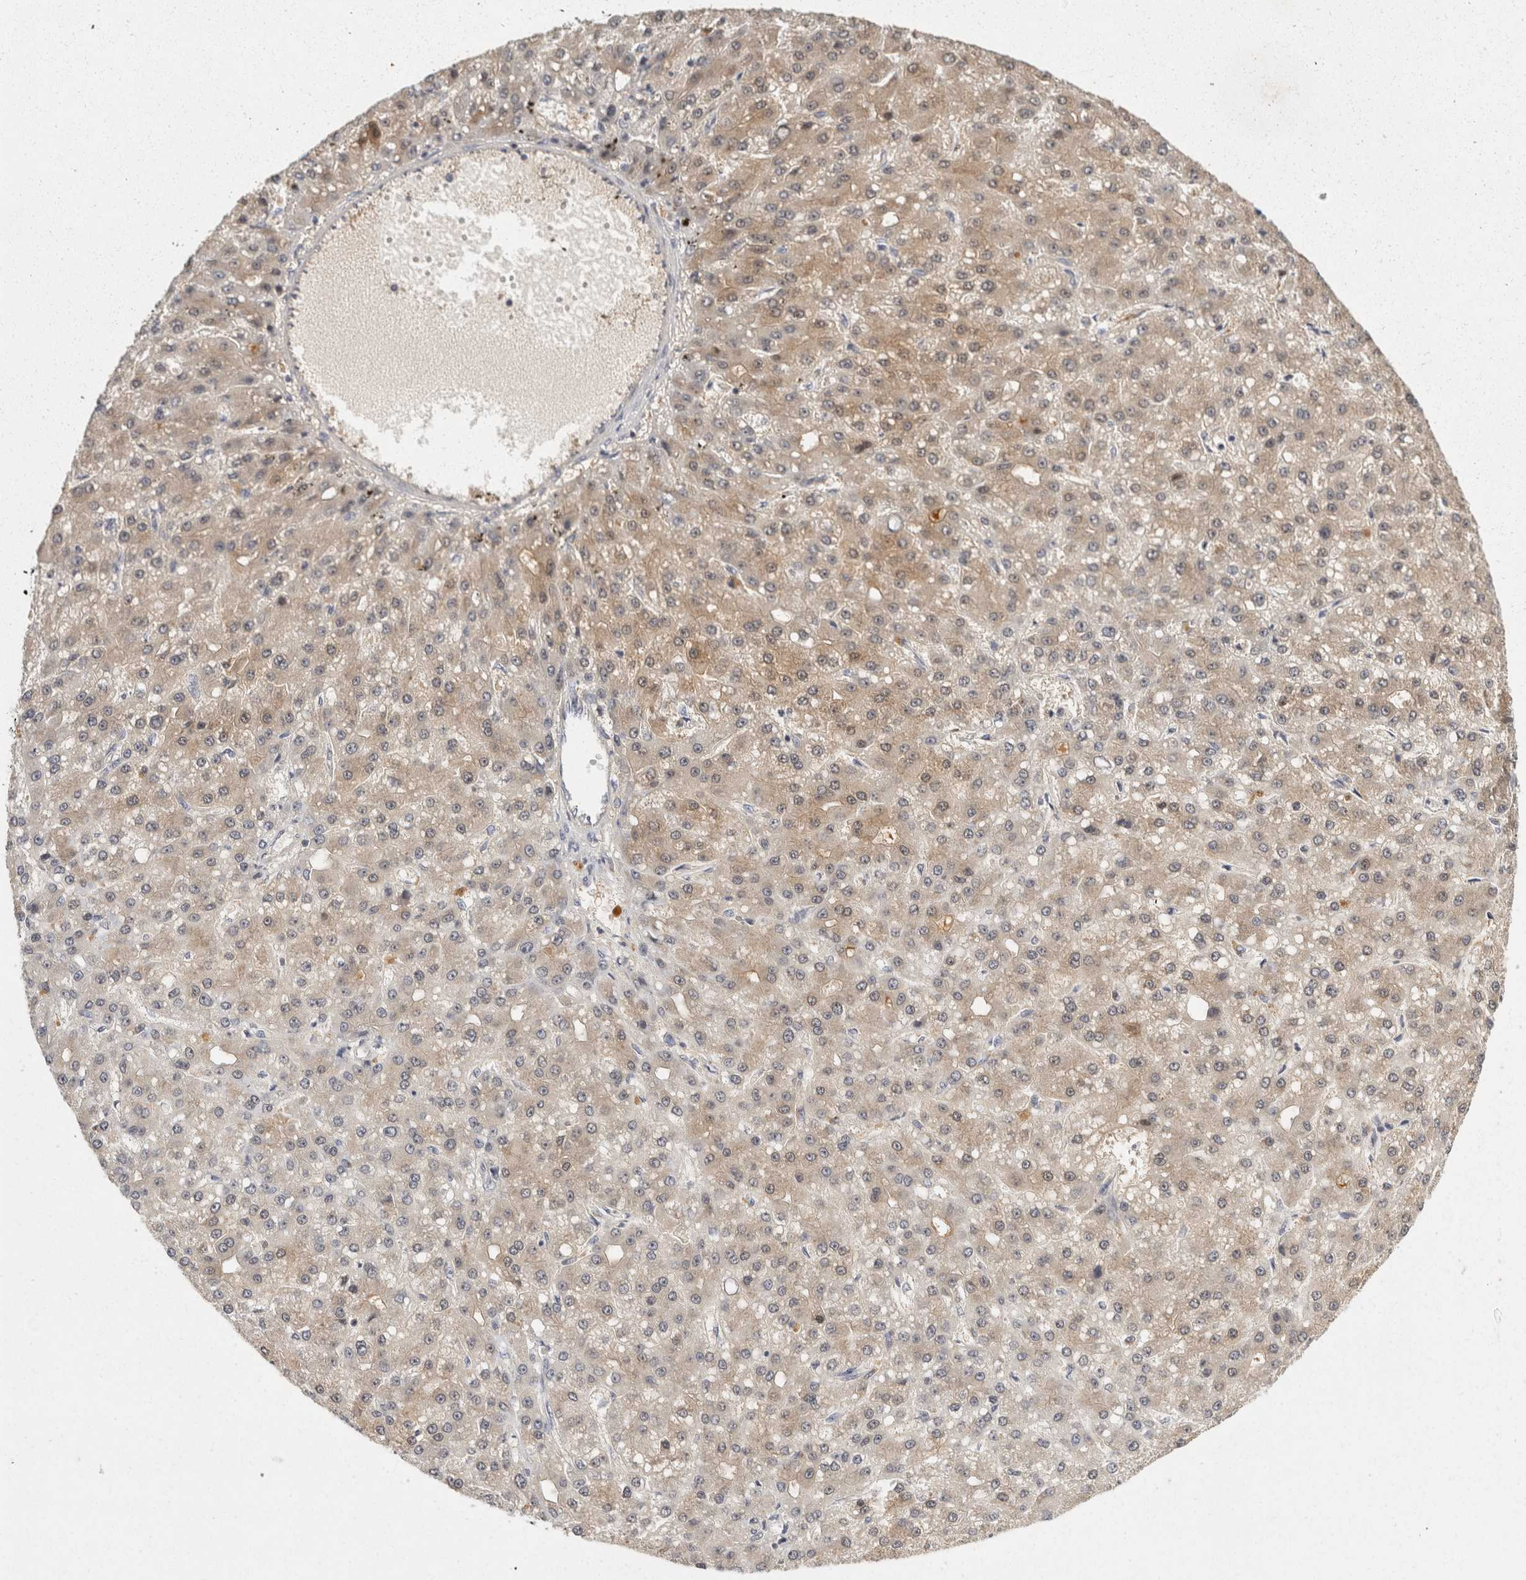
{"staining": {"intensity": "moderate", "quantity": "25%-75%", "location": "cytoplasmic/membranous"}, "tissue": "liver cancer", "cell_type": "Tumor cells", "image_type": "cancer", "snomed": [{"axis": "morphology", "description": "Carcinoma, Hepatocellular, NOS"}, {"axis": "topography", "description": "Liver"}], "caption": "The histopathology image demonstrates staining of liver cancer (hepatocellular carcinoma), revealing moderate cytoplasmic/membranous protein staining (brown color) within tumor cells. Using DAB (brown) and hematoxylin (blue) stains, captured at high magnification using brightfield microscopy.", "gene": "ACAT2", "patient": {"sex": "male", "age": 67}}